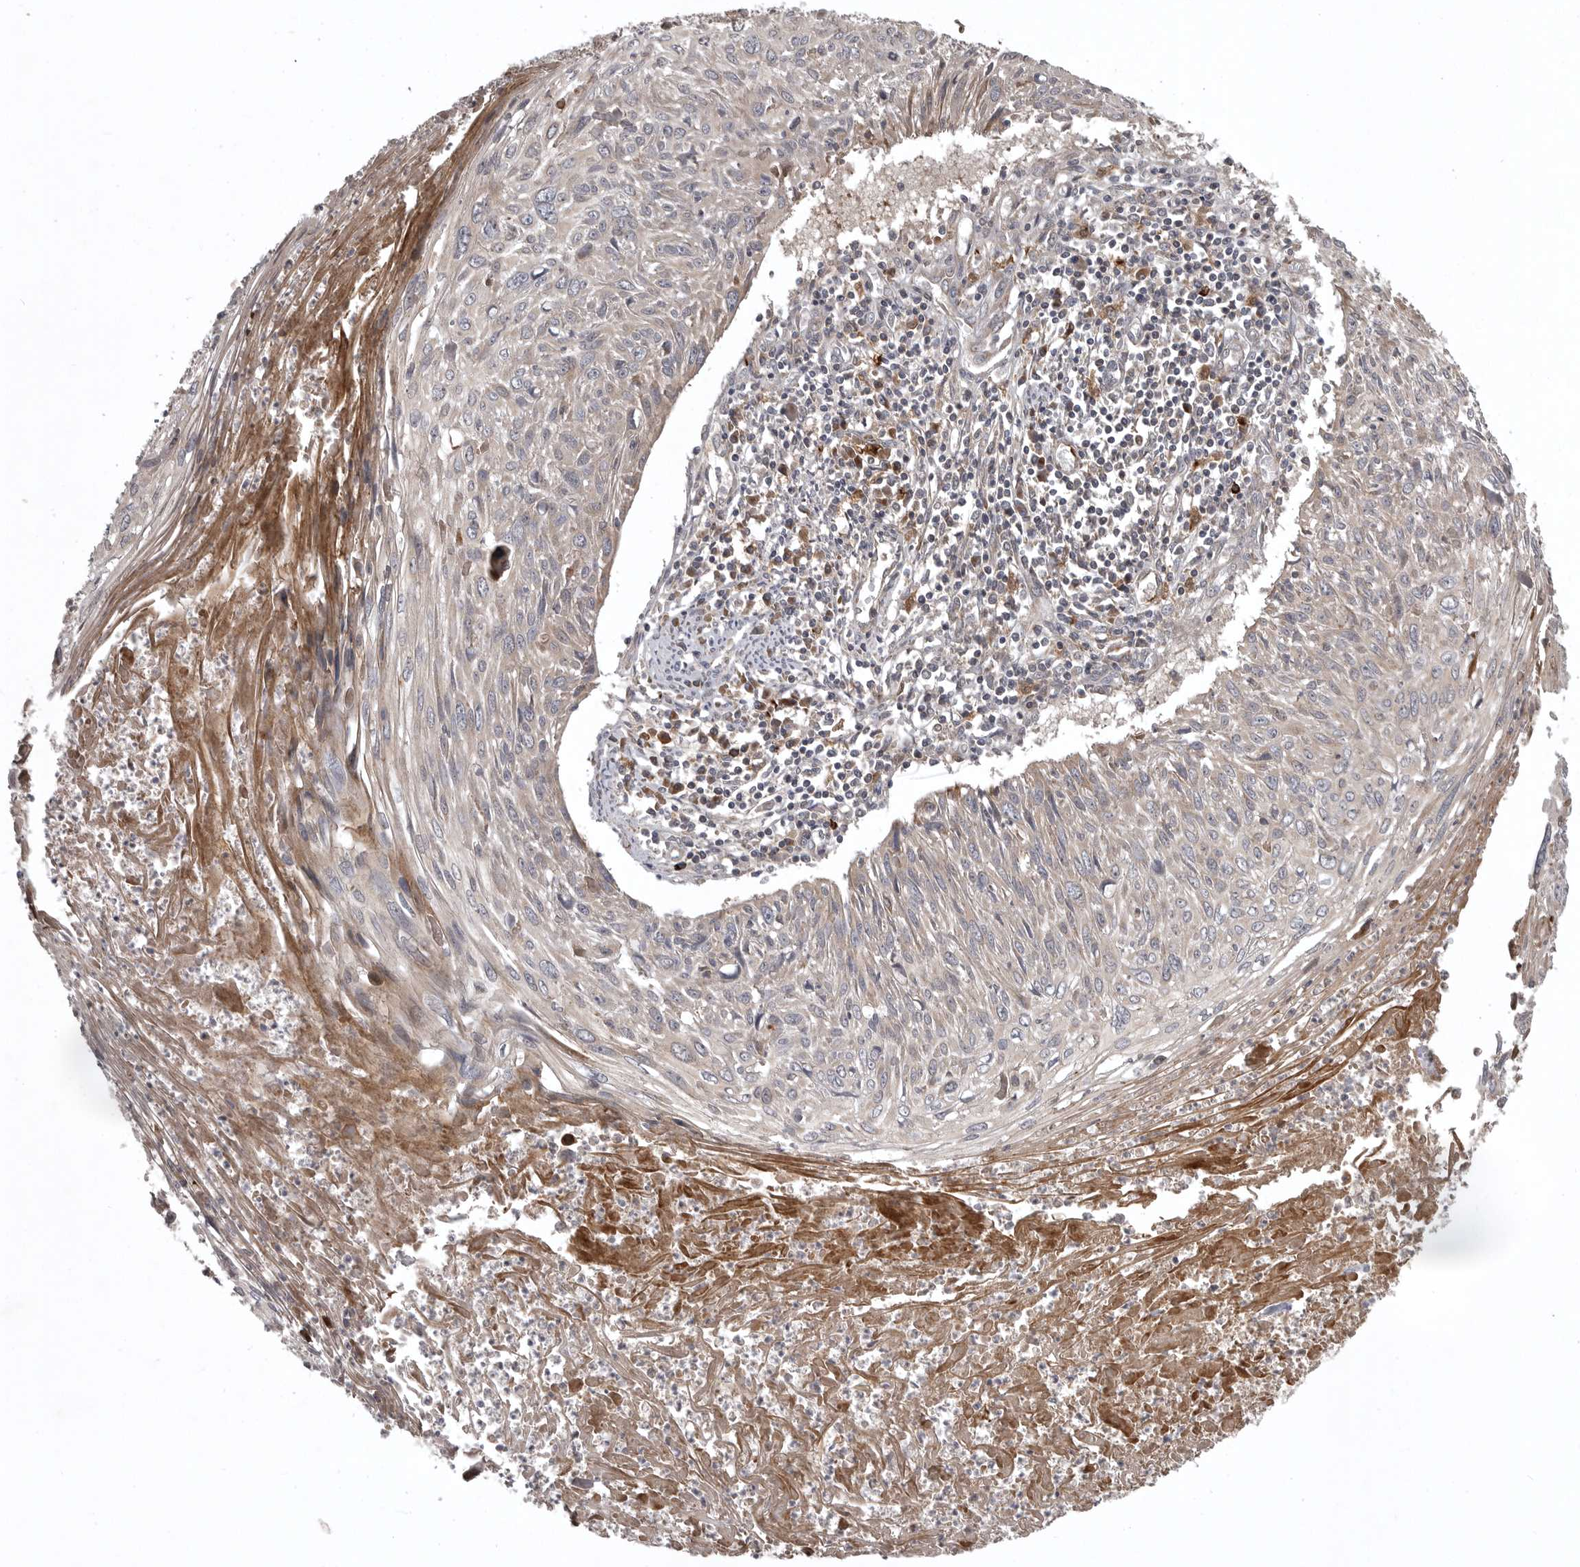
{"staining": {"intensity": "negative", "quantity": "none", "location": "none"}, "tissue": "cervical cancer", "cell_type": "Tumor cells", "image_type": "cancer", "snomed": [{"axis": "morphology", "description": "Squamous cell carcinoma, NOS"}, {"axis": "topography", "description": "Cervix"}], "caption": "The histopathology image reveals no staining of tumor cells in cervical cancer (squamous cell carcinoma). Brightfield microscopy of IHC stained with DAB (3,3'-diaminobenzidine) (brown) and hematoxylin (blue), captured at high magnification.", "gene": "GPR31", "patient": {"sex": "female", "age": 51}}